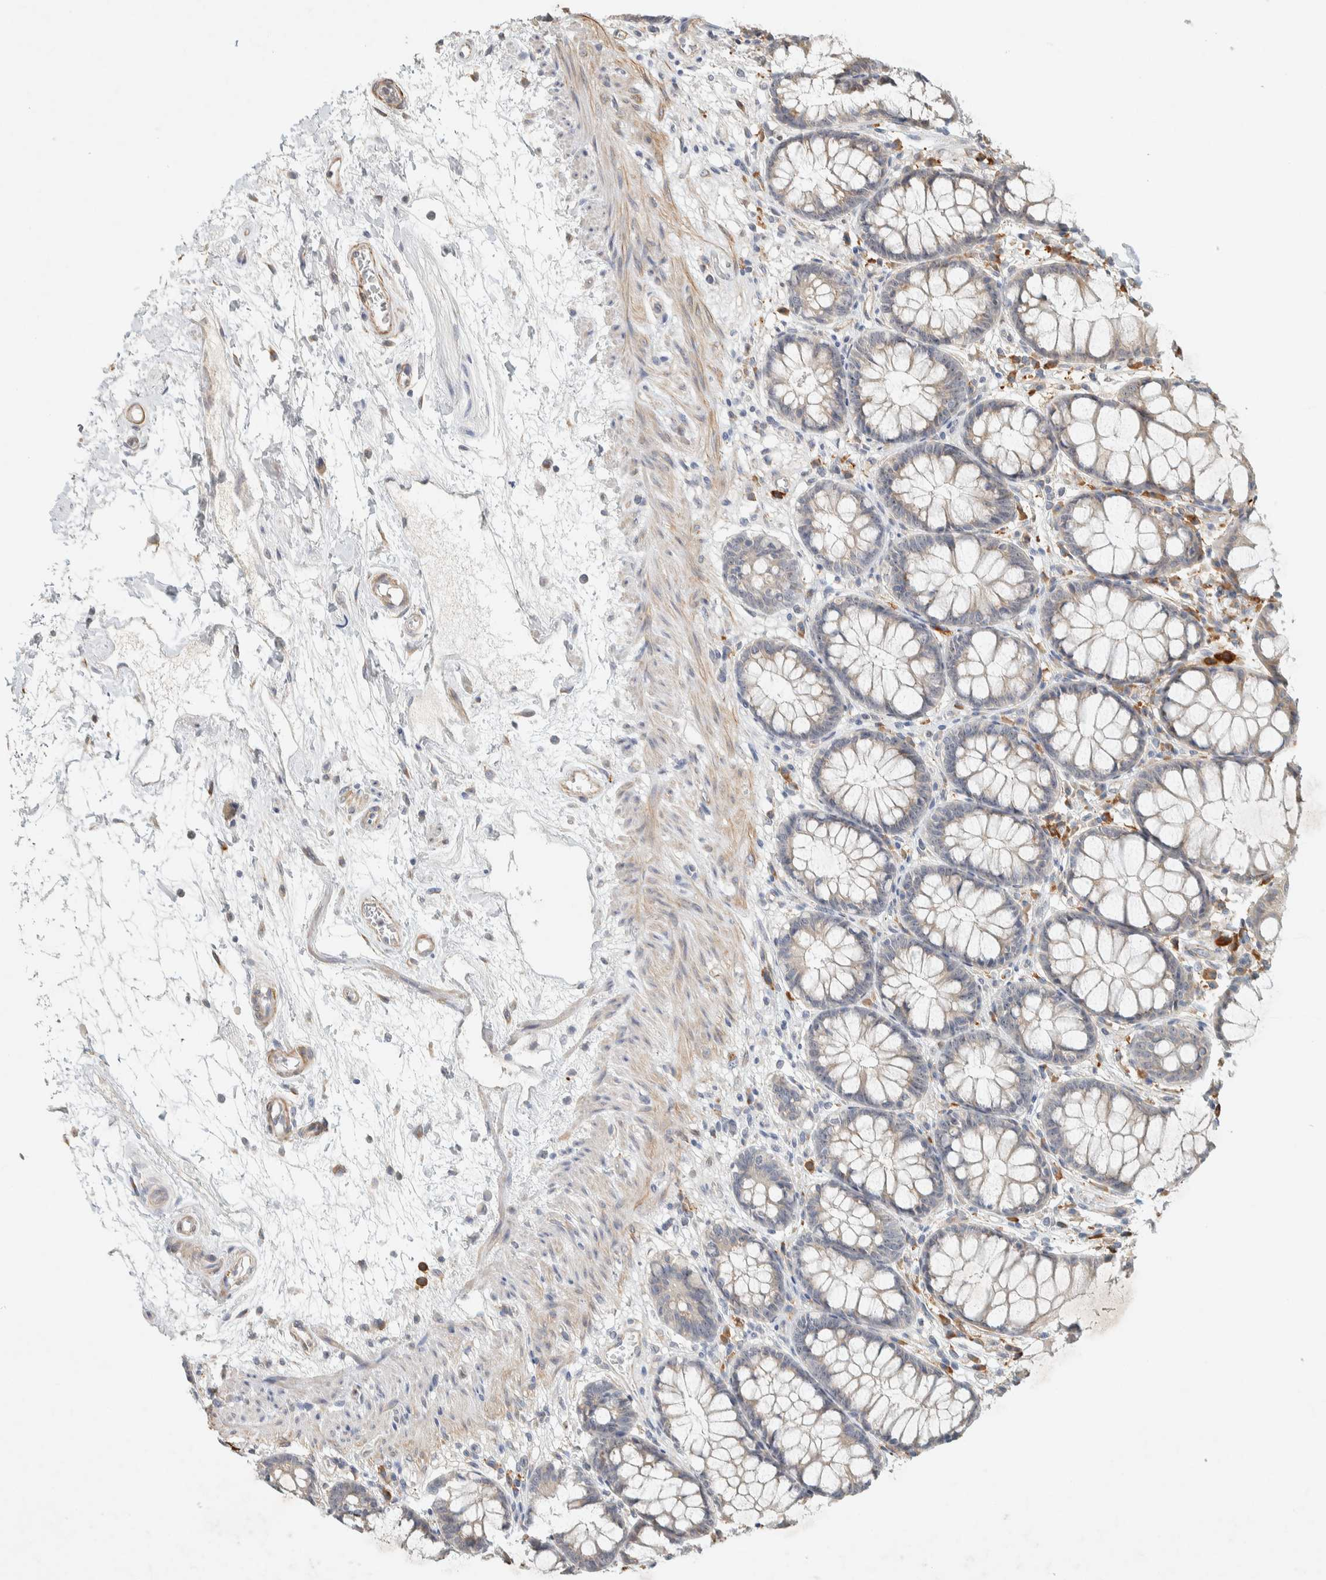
{"staining": {"intensity": "weak", "quantity": "25%-75%", "location": "cytoplasmic/membranous"}, "tissue": "rectum", "cell_type": "Glandular cells", "image_type": "normal", "snomed": [{"axis": "morphology", "description": "Normal tissue, NOS"}, {"axis": "topography", "description": "Rectum"}], "caption": "Immunohistochemical staining of unremarkable human rectum displays weak cytoplasmic/membranous protein positivity in approximately 25%-75% of glandular cells. The staining was performed using DAB, with brown indicating positive protein expression. Nuclei are stained blue with hematoxylin.", "gene": "KLHL40", "patient": {"sex": "male", "age": 64}}